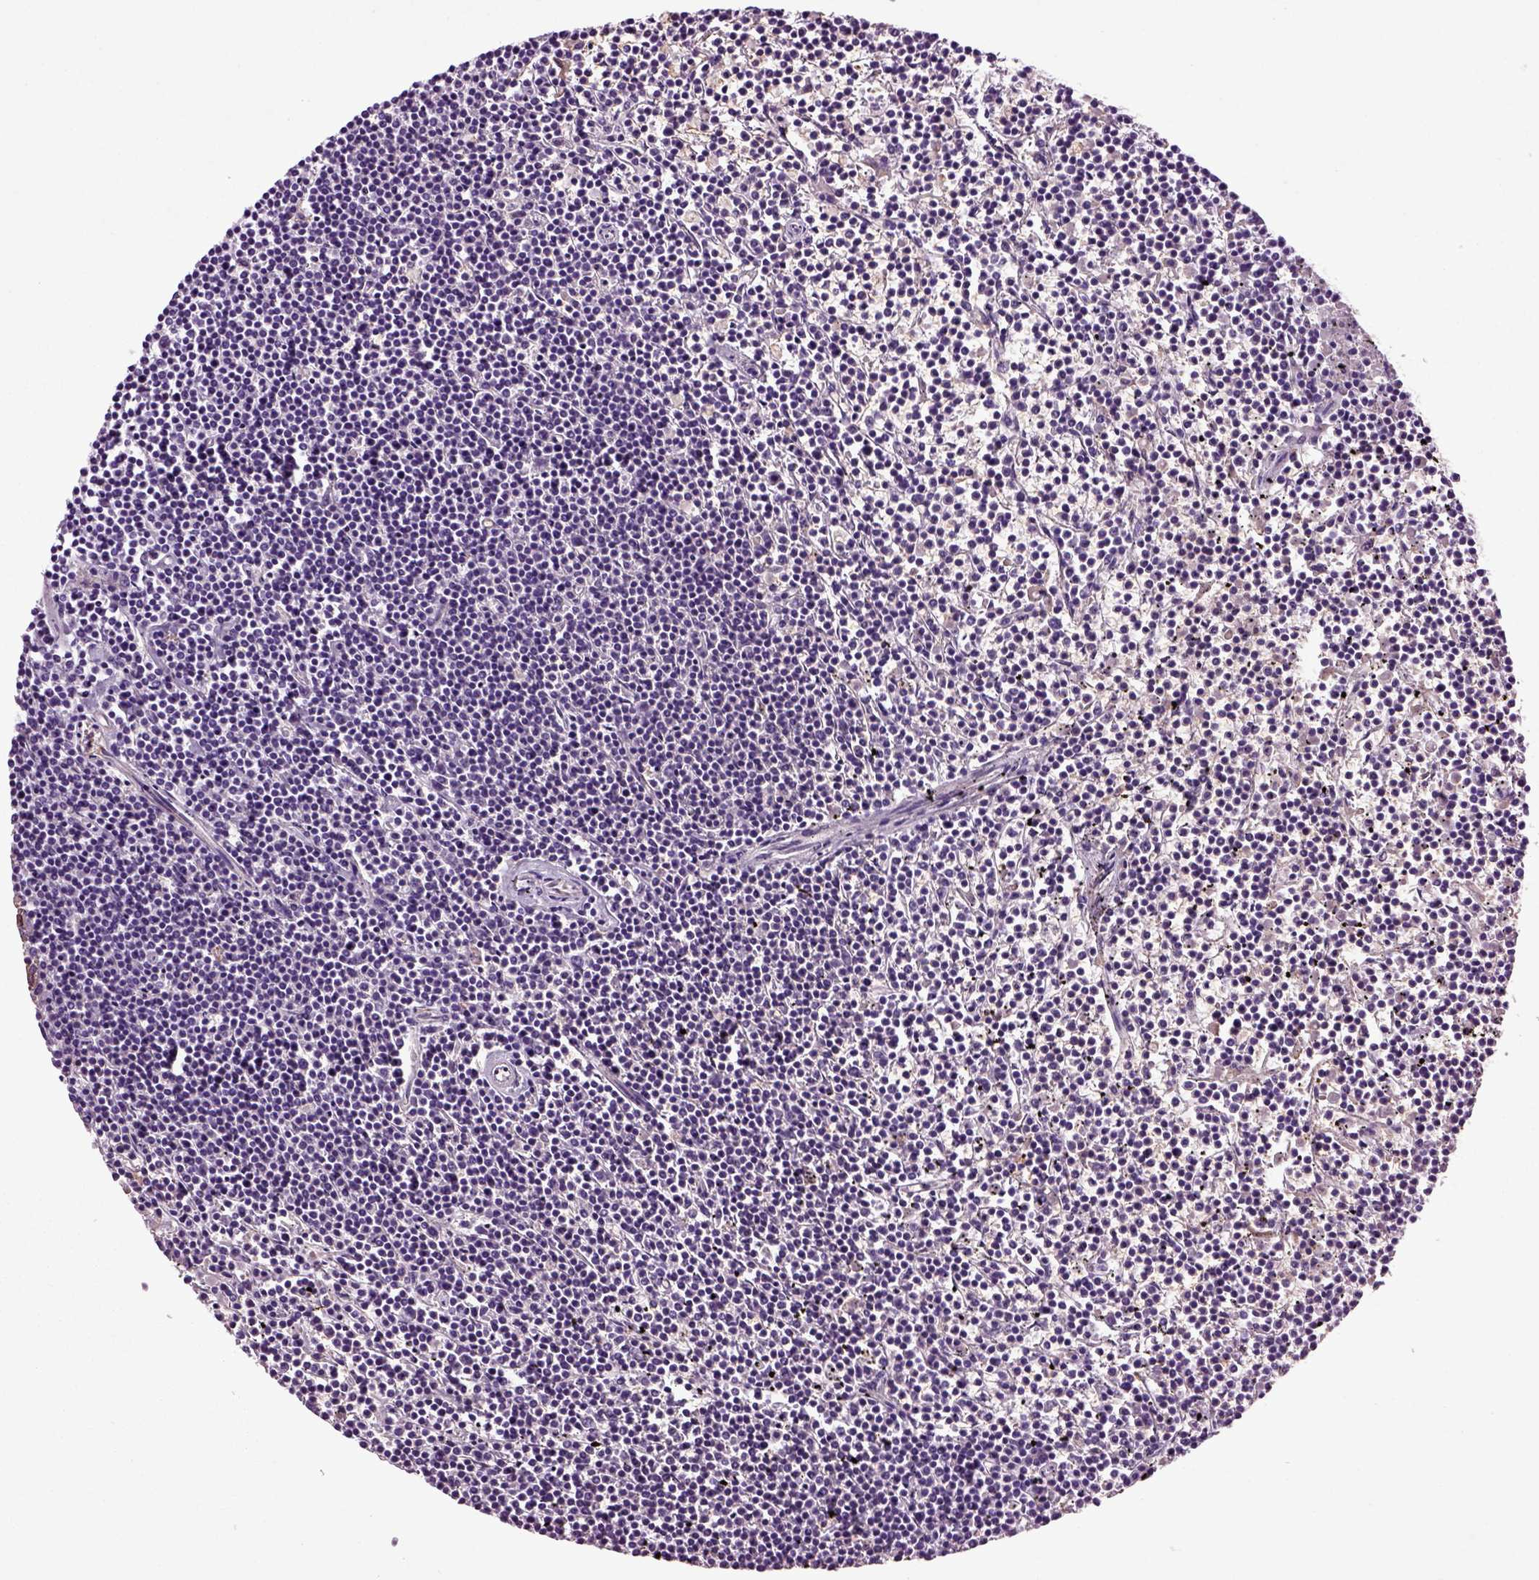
{"staining": {"intensity": "negative", "quantity": "none", "location": "none"}, "tissue": "lymphoma", "cell_type": "Tumor cells", "image_type": "cancer", "snomed": [{"axis": "morphology", "description": "Malignant lymphoma, non-Hodgkin's type, Low grade"}, {"axis": "topography", "description": "Spleen"}], "caption": "Immunohistochemical staining of lymphoma demonstrates no significant expression in tumor cells.", "gene": "SPON1", "patient": {"sex": "female", "age": 19}}